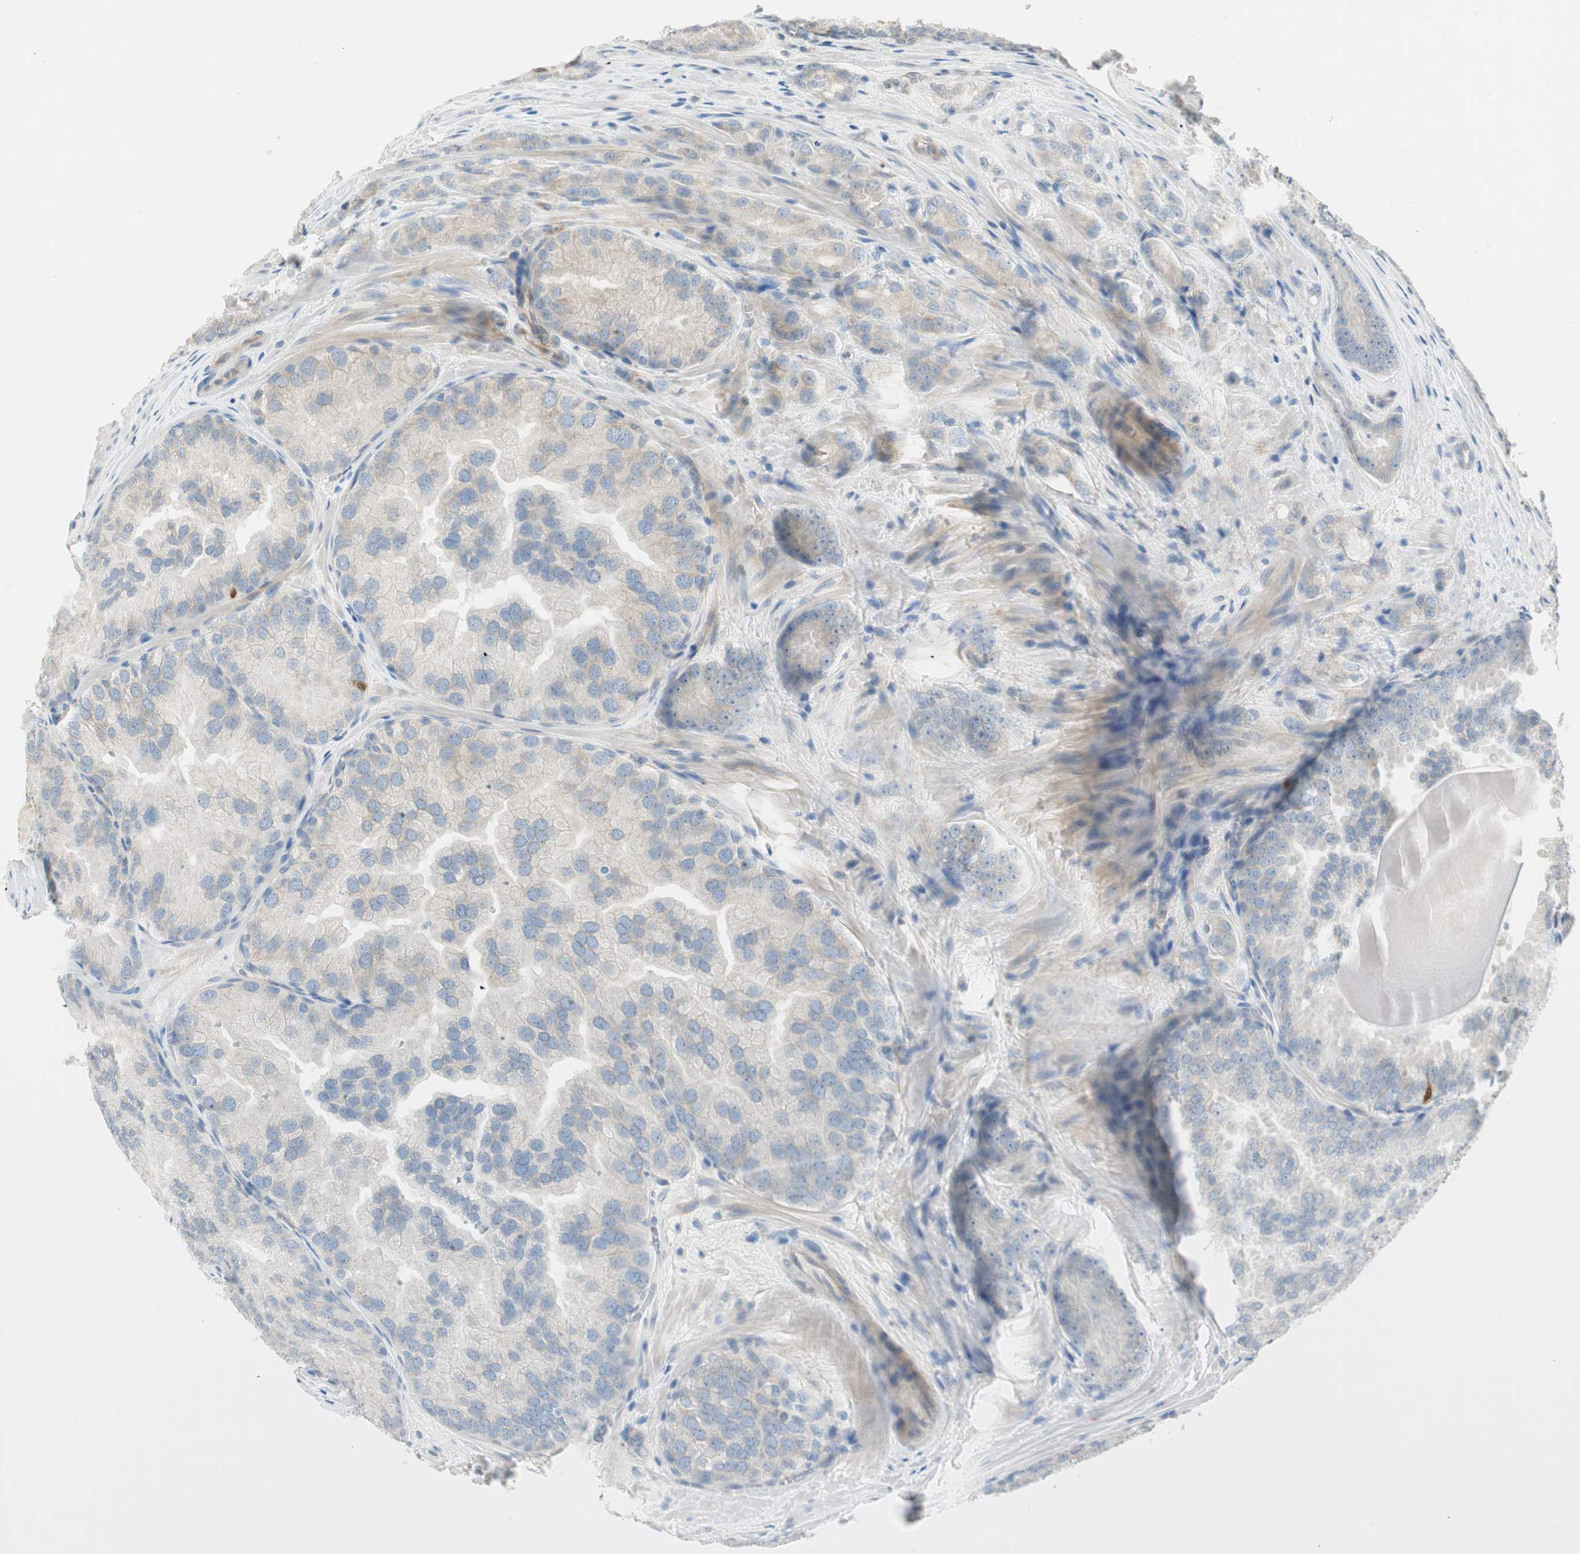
{"staining": {"intensity": "weak", "quantity": "25%-75%", "location": "cytoplasmic/membranous"}, "tissue": "prostate cancer", "cell_type": "Tumor cells", "image_type": "cancer", "snomed": [{"axis": "morphology", "description": "Adenocarcinoma, High grade"}, {"axis": "topography", "description": "Prostate"}], "caption": "Tumor cells display weak cytoplasmic/membranous staining in about 25%-75% of cells in prostate adenocarcinoma (high-grade).", "gene": "CDK3", "patient": {"sex": "male", "age": 64}}